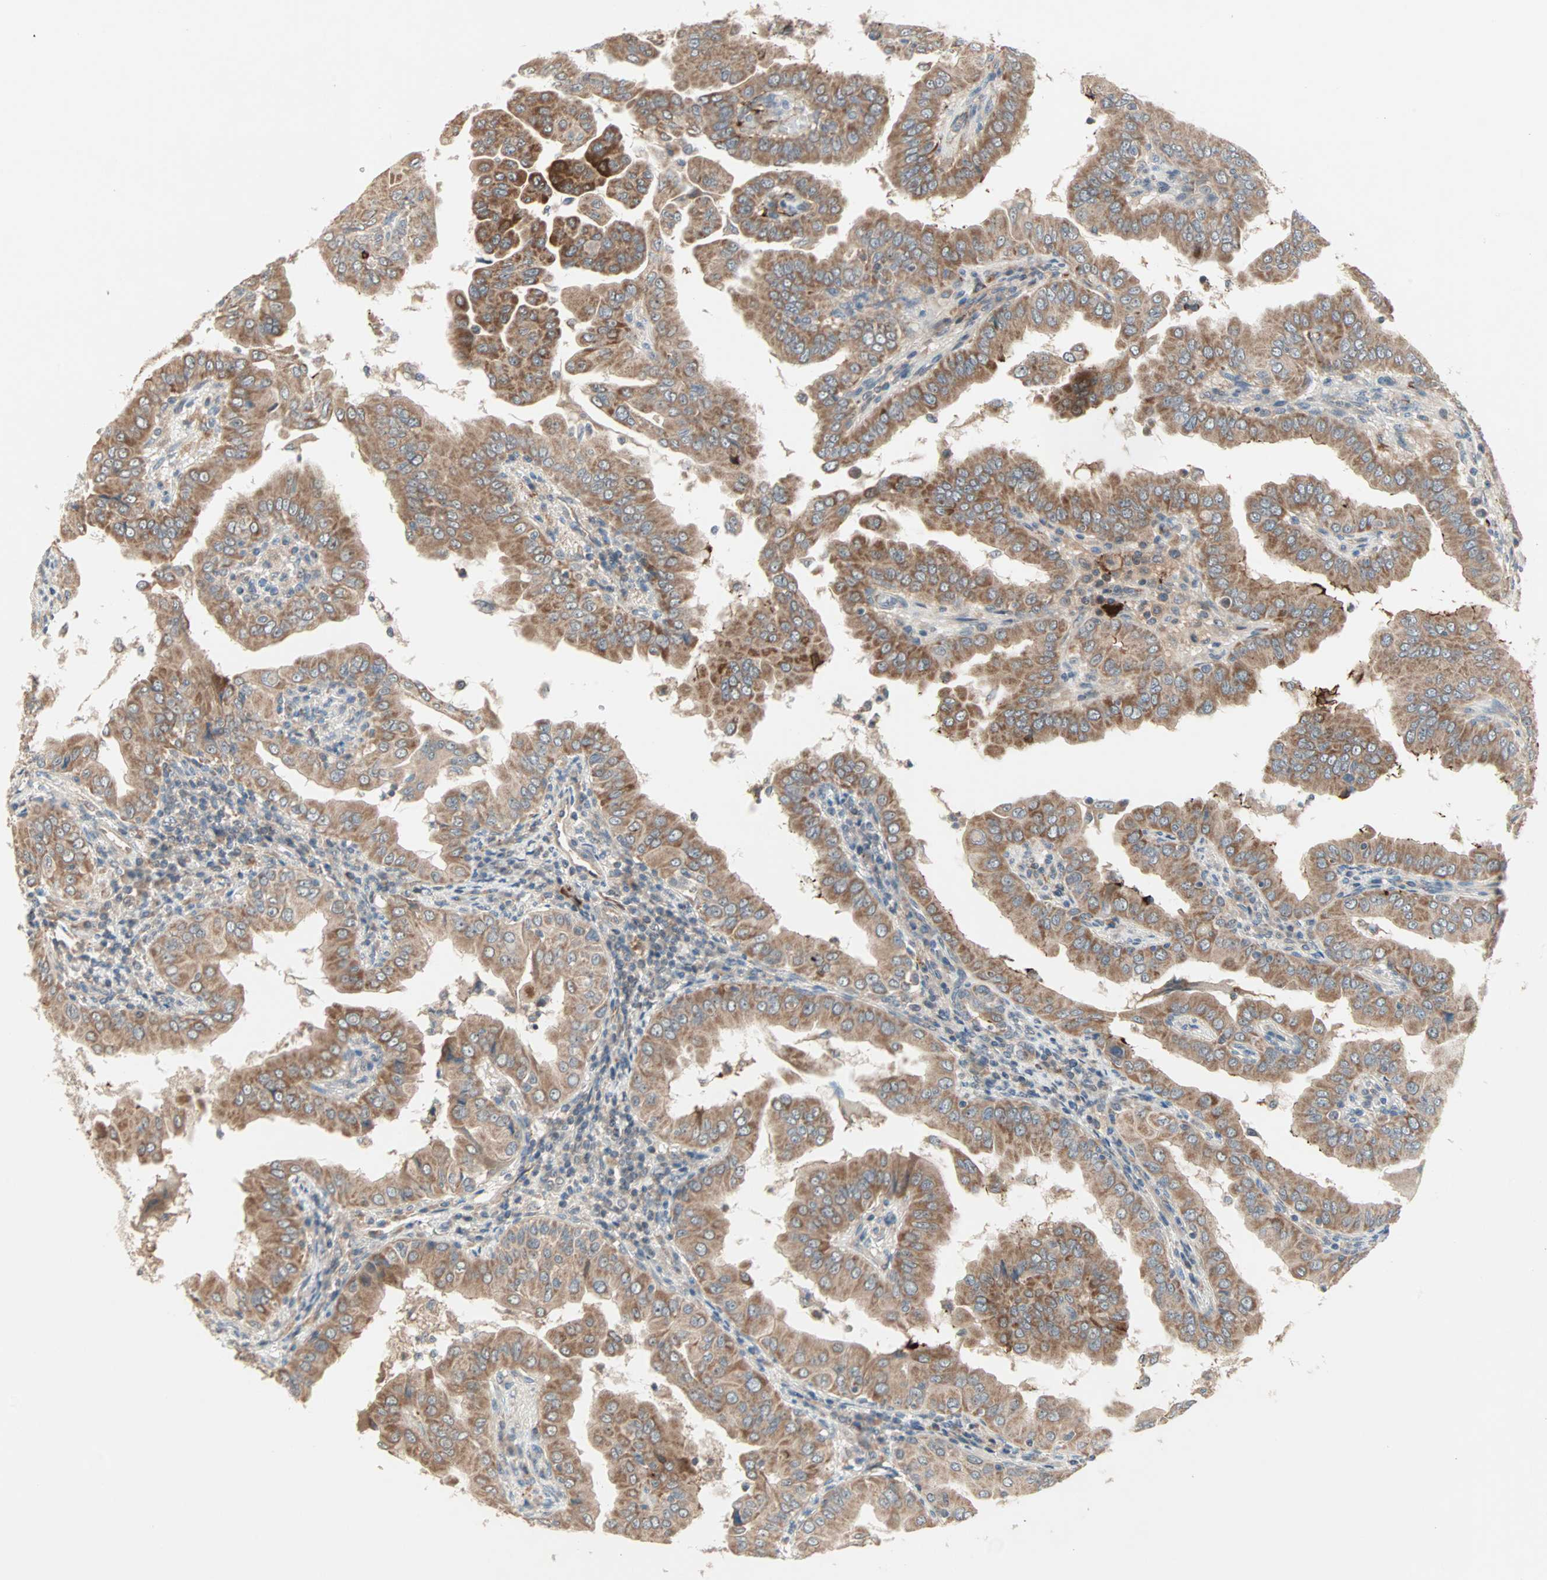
{"staining": {"intensity": "moderate", "quantity": ">75%", "location": "cytoplasmic/membranous"}, "tissue": "thyroid cancer", "cell_type": "Tumor cells", "image_type": "cancer", "snomed": [{"axis": "morphology", "description": "Papillary adenocarcinoma, NOS"}, {"axis": "topography", "description": "Thyroid gland"}], "caption": "Tumor cells exhibit moderate cytoplasmic/membranous positivity in approximately >75% of cells in thyroid cancer (papillary adenocarcinoma).", "gene": "PROS1", "patient": {"sex": "male", "age": 33}}